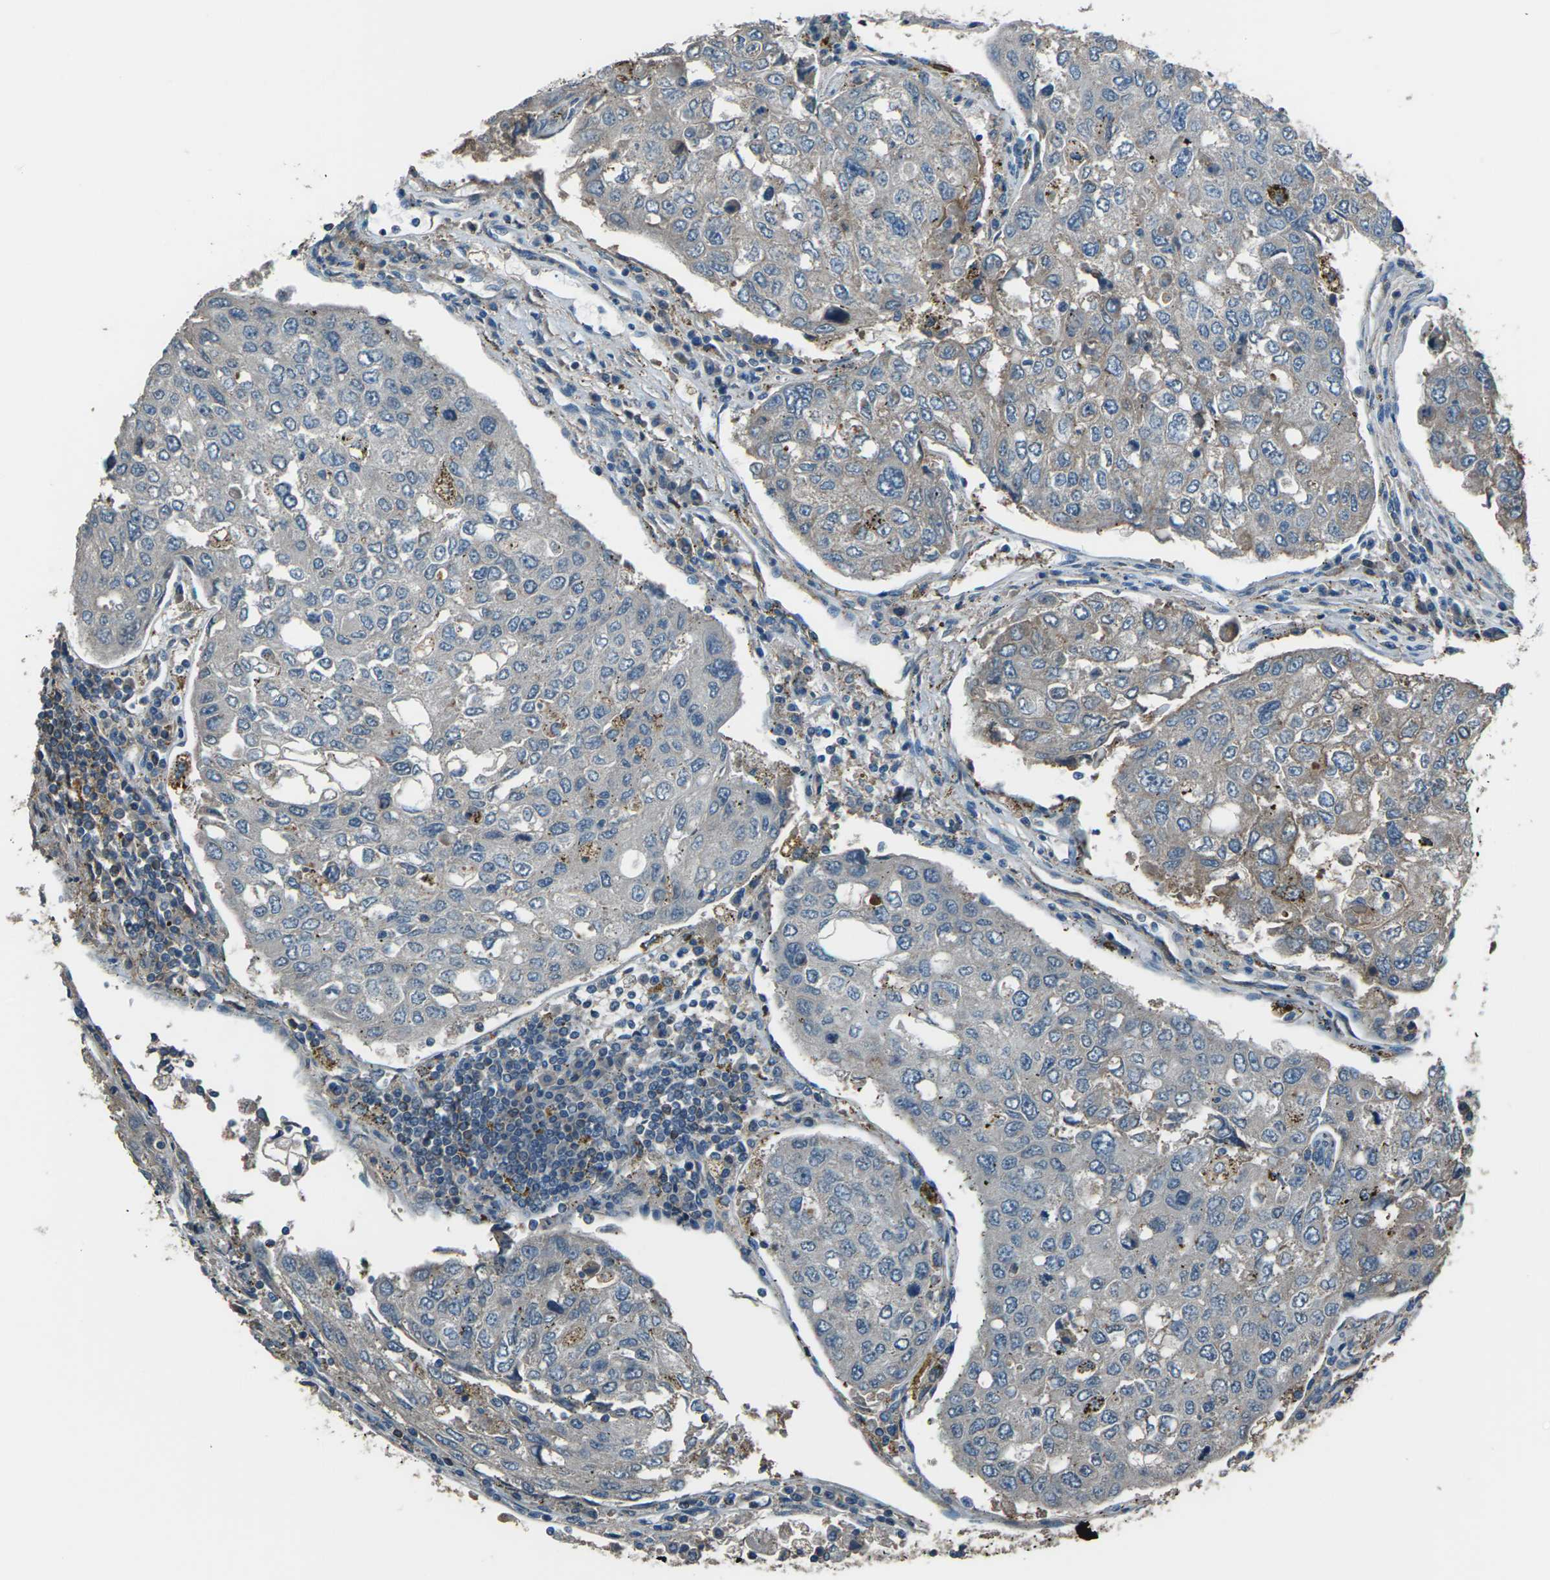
{"staining": {"intensity": "weak", "quantity": "<25%", "location": "cytoplasmic/membranous"}, "tissue": "urothelial cancer", "cell_type": "Tumor cells", "image_type": "cancer", "snomed": [{"axis": "morphology", "description": "Urothelial carcinoma, High grade"}, {"axis": "topography", "description": "Lymph node"}, {"axis": "topography", "description": "Urinary bladder"}], "caption": "High power microscopy photomicrograph of an IHC histopathology image of high-grade urothelial carcinoma, revealing no significant expression in tumor cells.", "gene": "CMTM4", "patient": {"sex": "male", "age": 51}}